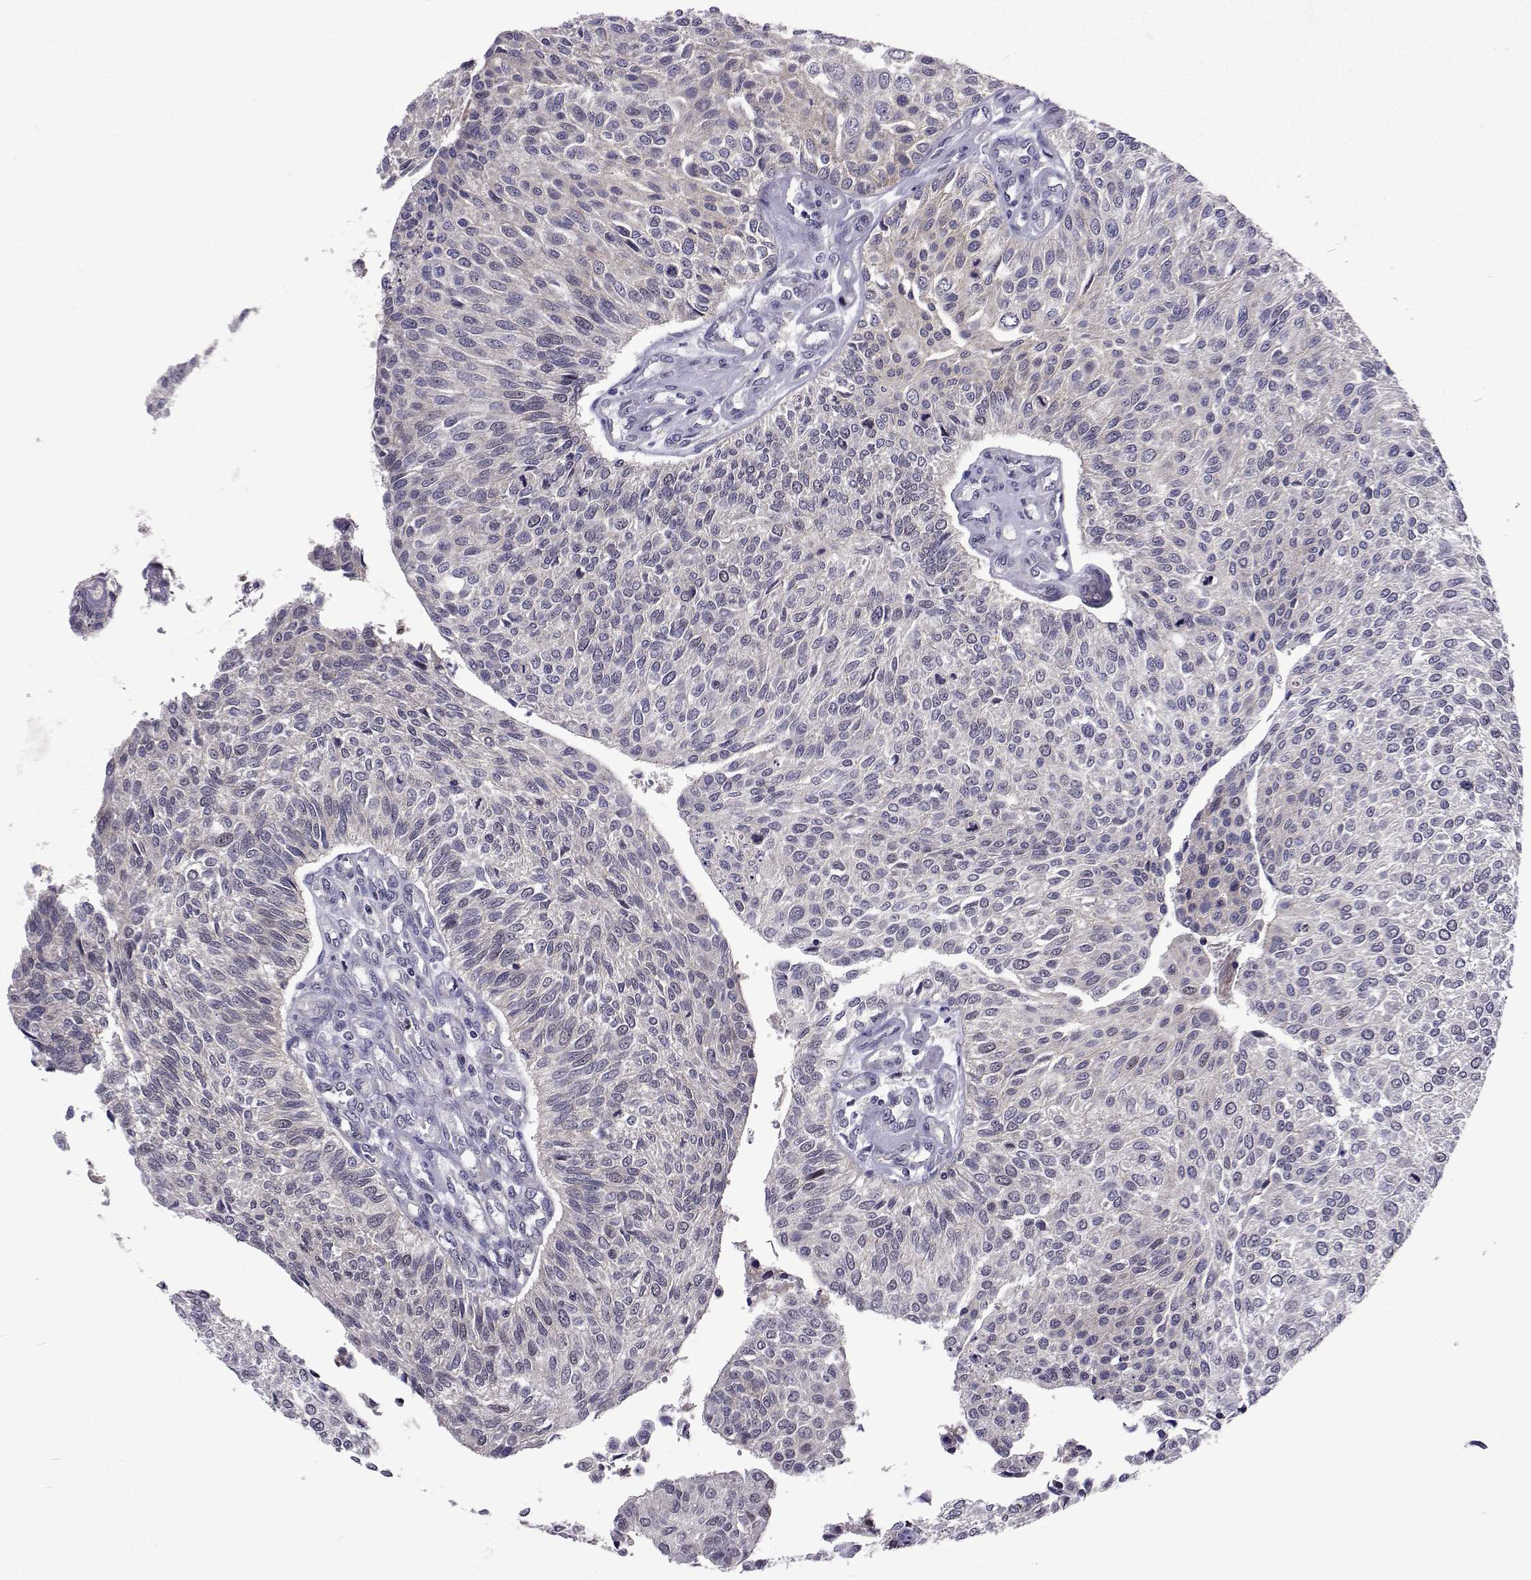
{"staining": {"intensity": "negative", "quantity": "none", "location": "none"}, "tissue": "urothelial cancer", "cell_type": "Tumor cells", "image_type": "cancer", "snomed": [{"axis": "morphology", "description": "Urothelial carcinoma, NOS"}, {"axis": "topography", "description": "Urinary bladder"}], "caption": "DAB (3,3'-diaminobenzidine) immunohistochemical staining of transitional cell carcinoma demonstrates no significant staining in tumor cells.", "gene": "DHTKD1", "patient": {"sex": "male", "age": 55}}